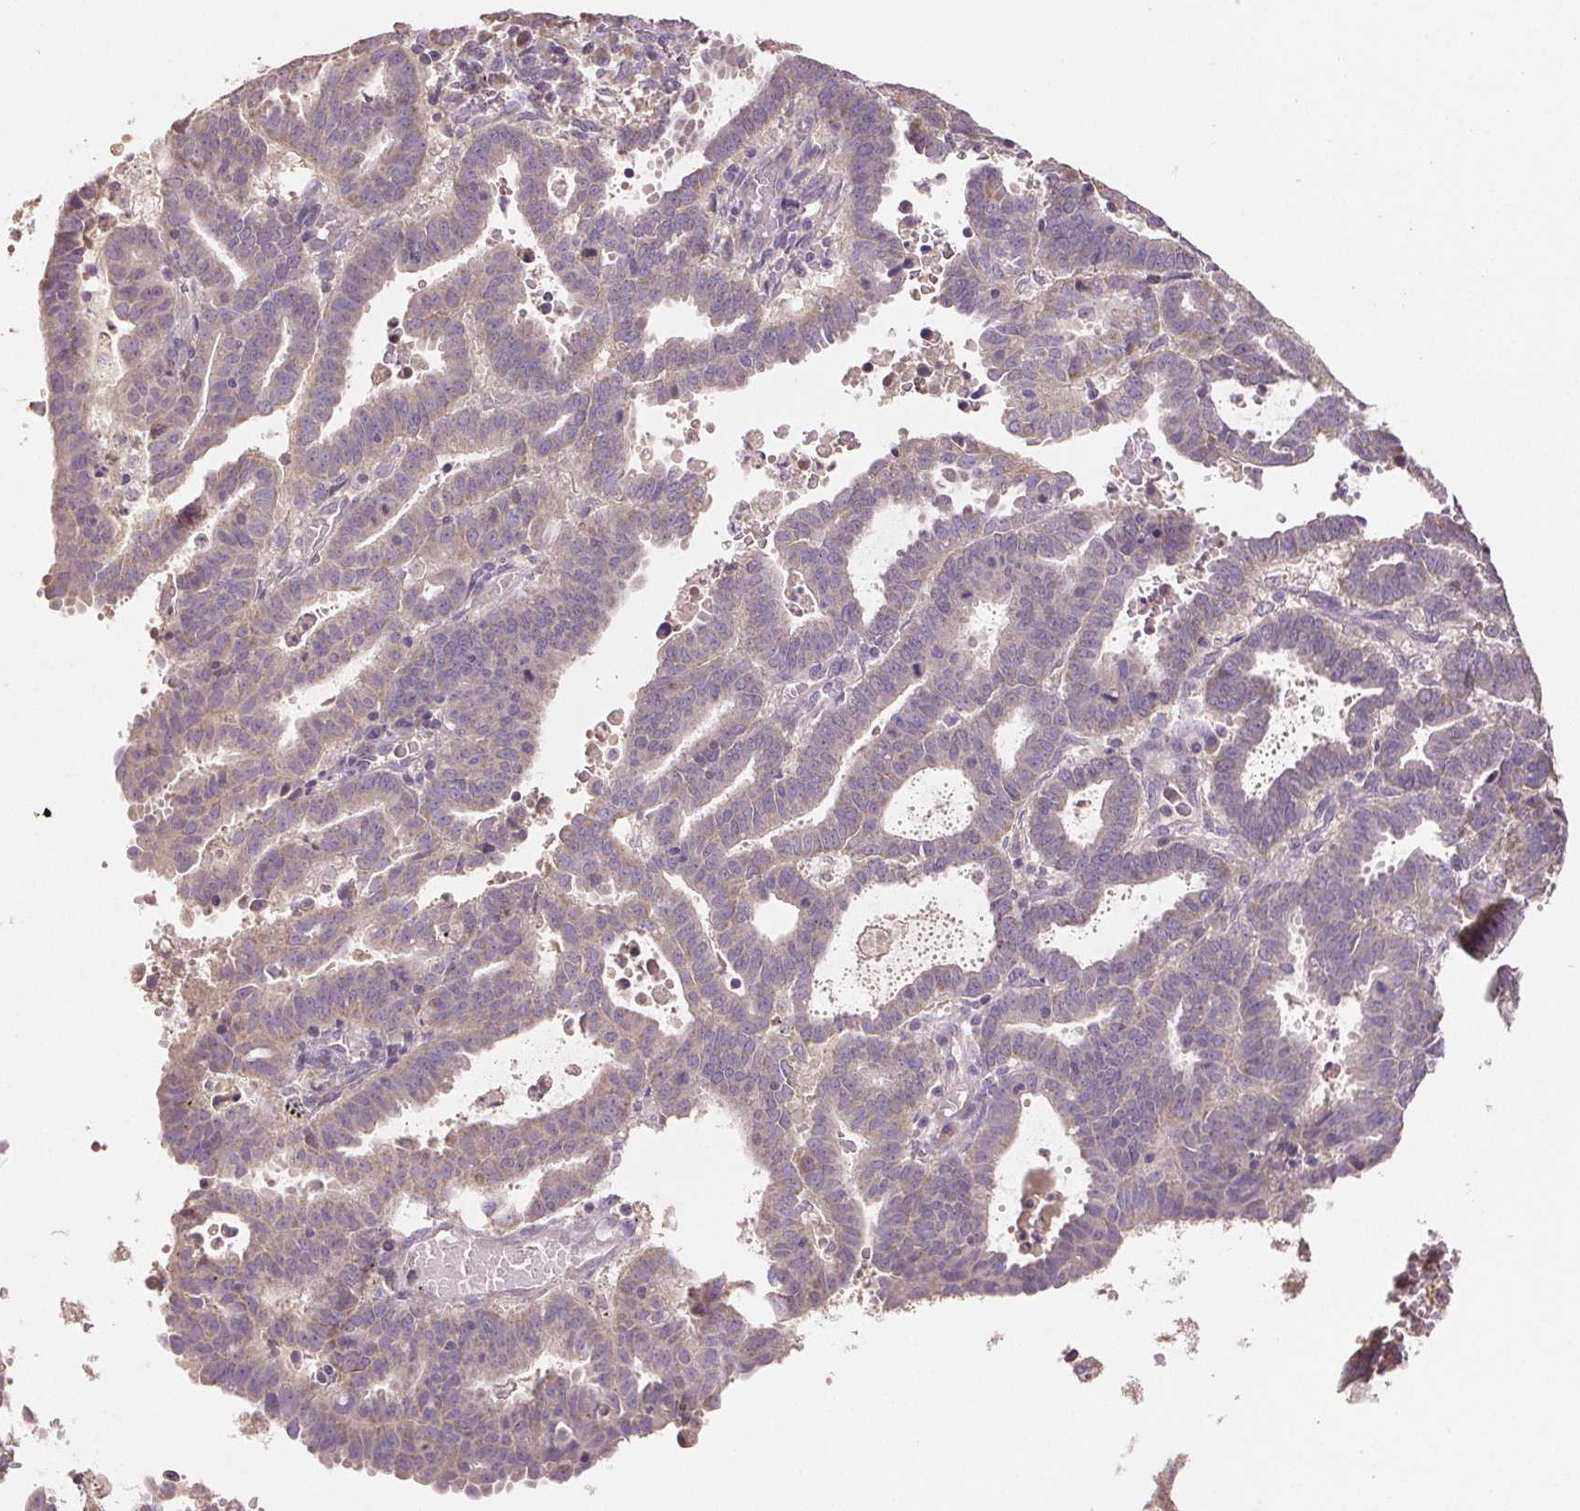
{"staining": {"intensity": "negative", "quantity": "none", "location": "none"}, "tissue": "endometrial cancer", "cell_type": "Tumor cells", "image_type": "cancer", "snomed": [{"axis": "morphology", "description": "Adenocarcinoma, NOS"}, {"axis": "topography", "description": "Uterus"}], "caption": "The image exhibits no staining of tumor cells in endometrial adenocarcinoma.", "gene": "COX14", "patient": {"sex": "female", "age": 83}}